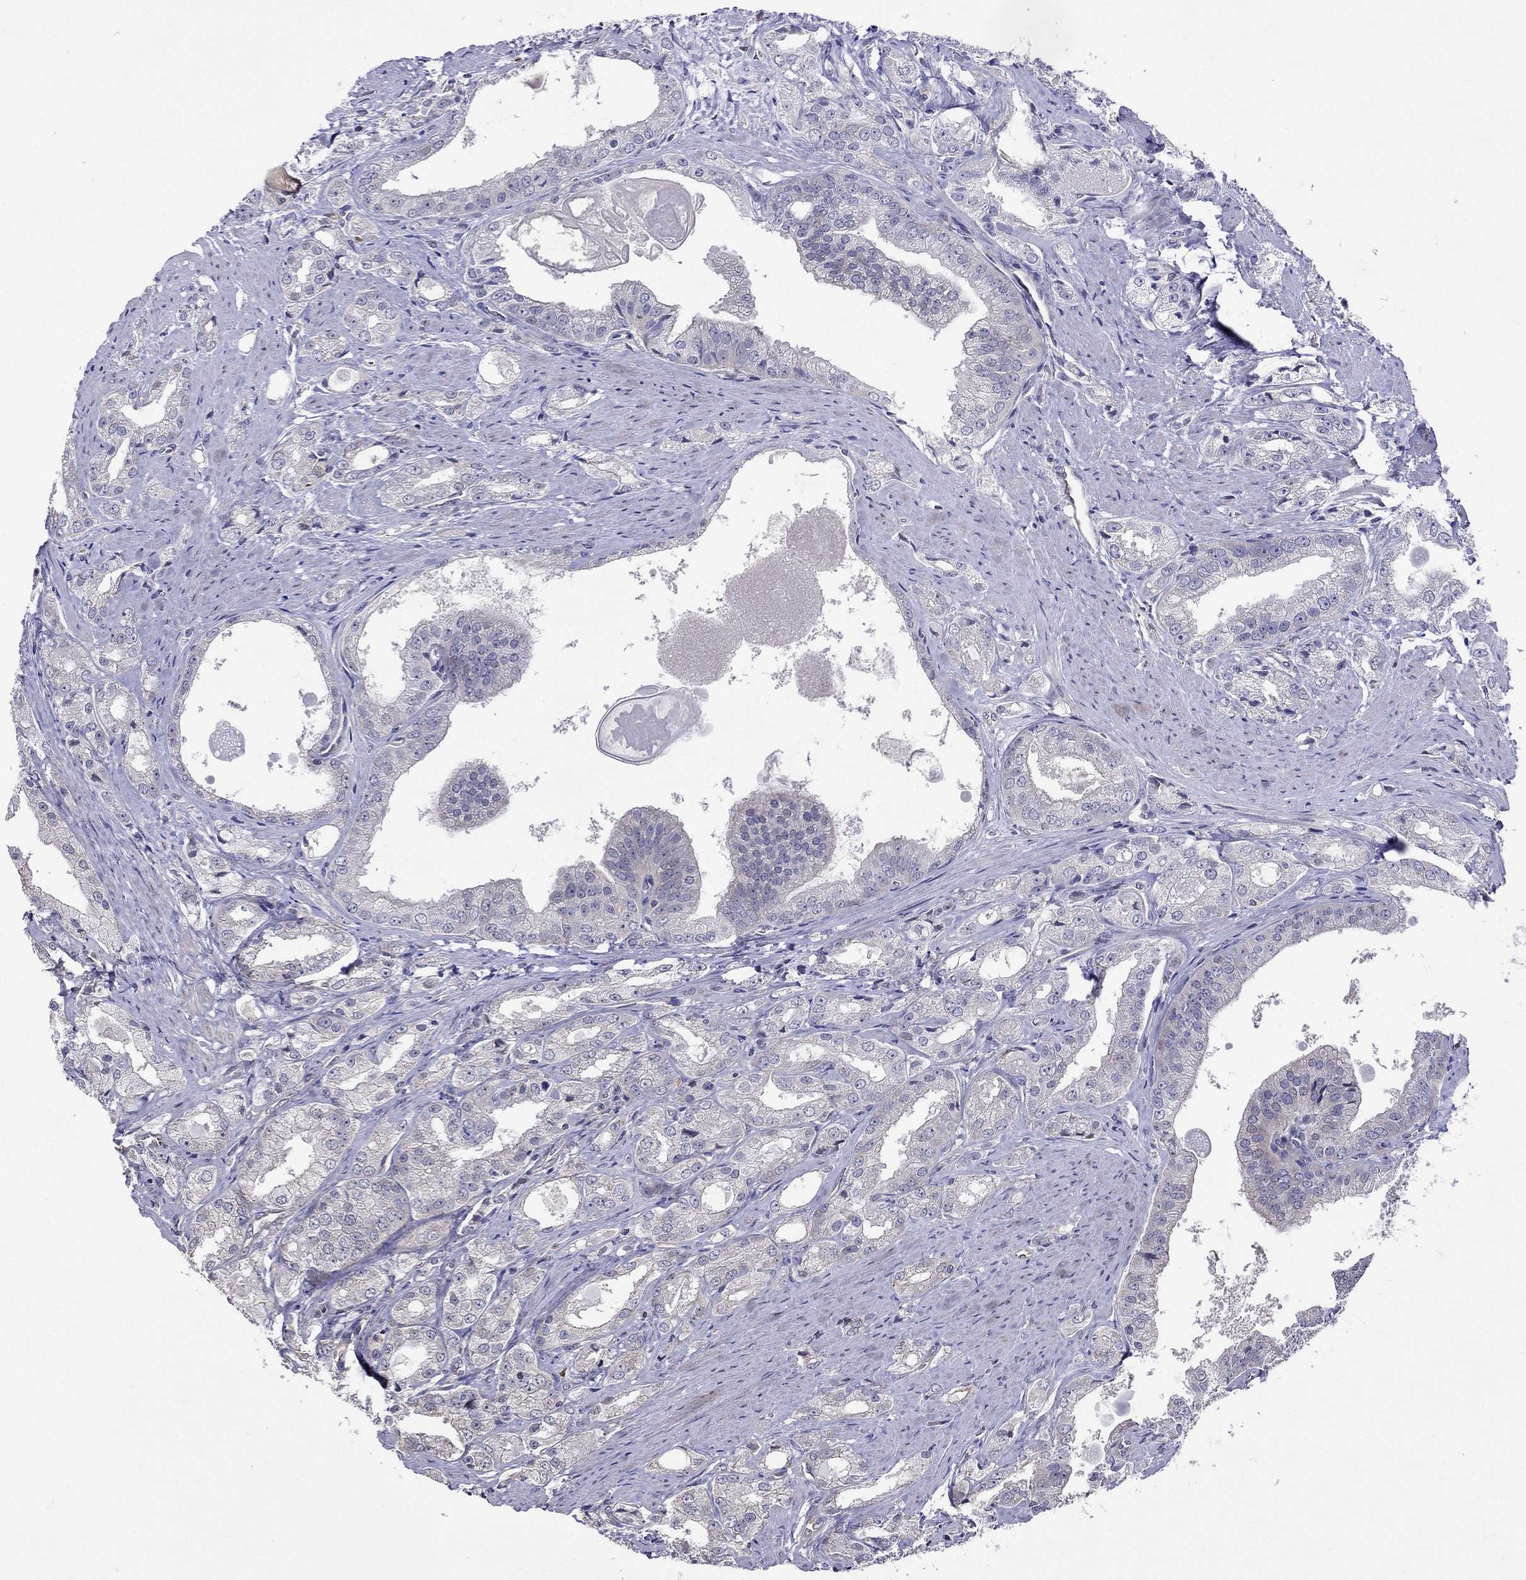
{"staining": {"intensity": "negative", "quantity": "none", "location": "none"}, "tissue": "prostate cancer", "cell_type": "Tumor cells", "image_type": "cancer", "snomed": [{"axis": "morphology", "description": "Adenocarcinoma, NOS"}, {"axis": "morphology", "description": "Adenocarcinoma, High grade"}, {"axis": "topography", "description": "Prostate"}], "caption": "Tumor cells are negative for brown protein staining in adenocarcinoma (prostate). Brightfield microscopy of immunohistochemistry stained with DAB (3,3'-diaminobenzidine) (brown) and hematoxylin (blue), captured at high magnification.", "gene": "ADAM28", "patient": {"sex": "male", "age": 70}}